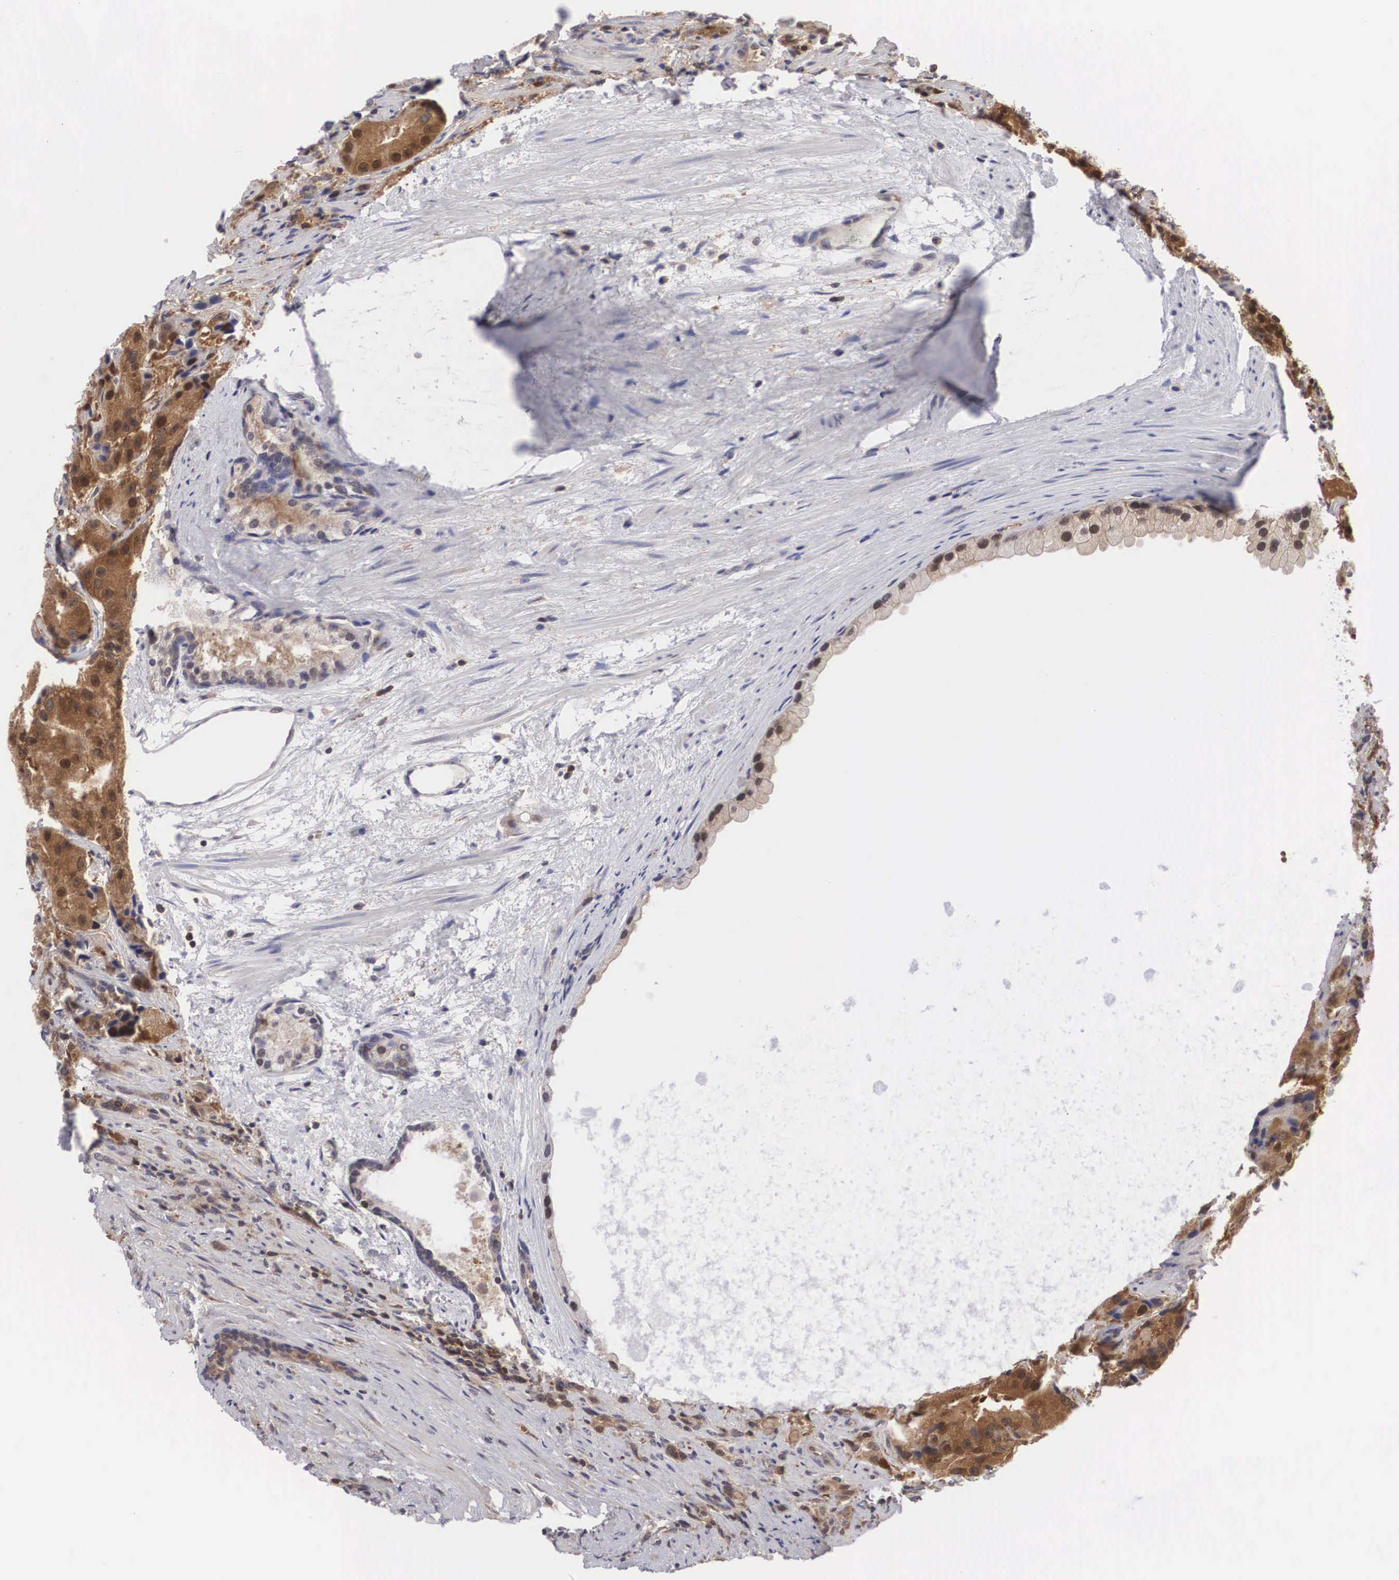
{"staining": {"intensity": "moderate", "quantity": ">75%", "location": "cytoplasmic/membranous,nuclear"}, "tissue": "prostate cancer", "cell_type": "Tumor cells", "image_type": "cancer", "snomed": [{"axis": "morphology", "description": "Adenocarcinoma, Medium grade"}, {"axis": "topography", "description": "Prostate"}], "caption": "A micrograph of prostate medium-grade adenocarcinoma stained for a protein reveals moderate cytoplasmic/membranous and nuclear brown staining in tumor cells.", "gene": "ADSL", "patient": {"sex": "male", "age": 70}}